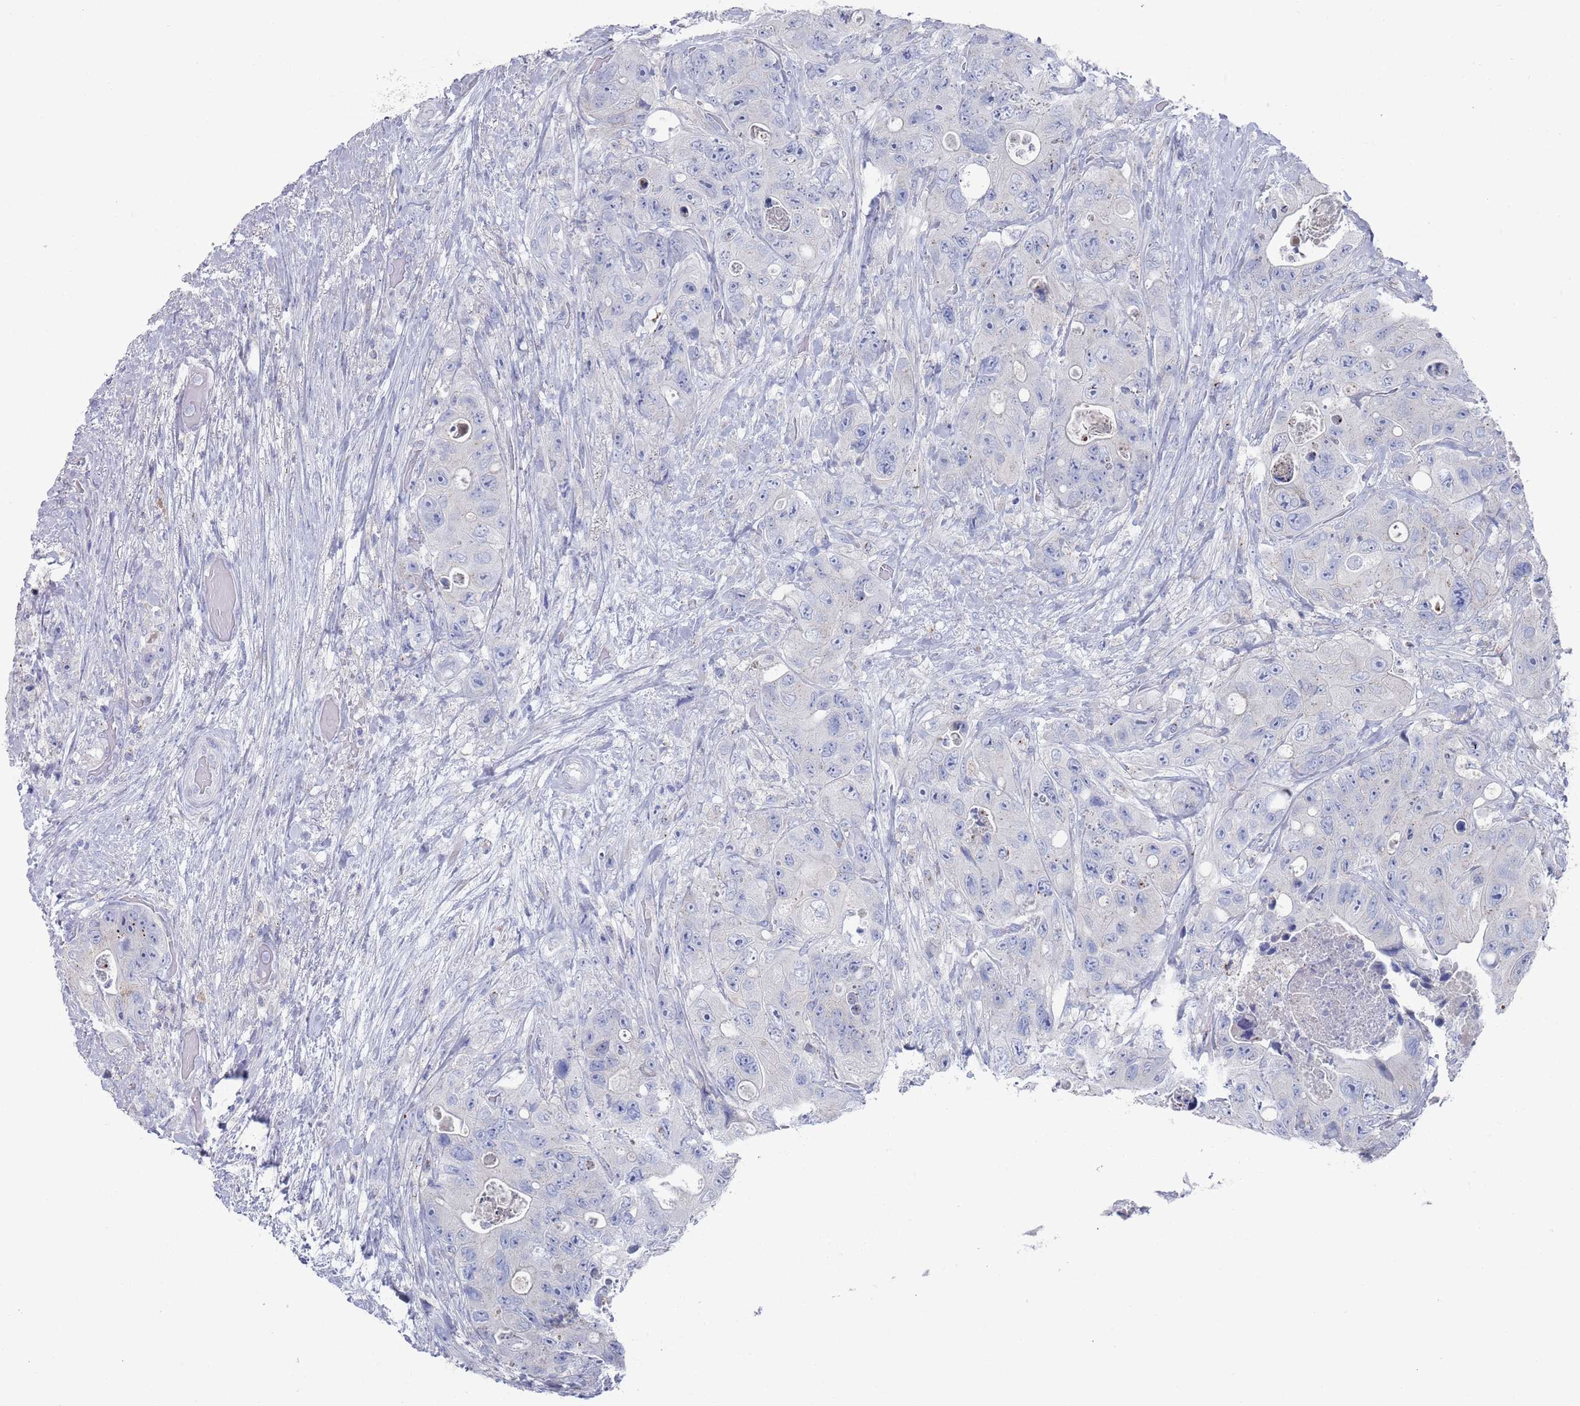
{"staining": {"intensity": "negative", "quantity": "none", "location": "none"}, "tissue": "colorectal cancer", "cell_type": "Tumor cells", "image_type": "cancer", "snomed": [{"axis": "morphology", "description": "Adenocarcinoma, NOS"}, {"axis": "topography", "description": "Colon"}], "caption": "Adenocarcinoma (colorectal) was stained to show a protein in brown. There is no significant staining in tumor cells. (DAB (3,3'-diaminobenzidine) immunohistochemistry (IHC) with hematoxylin counter stain).", "gene": "MAT1A", "patient": {"sex": "female", "age": 46}}